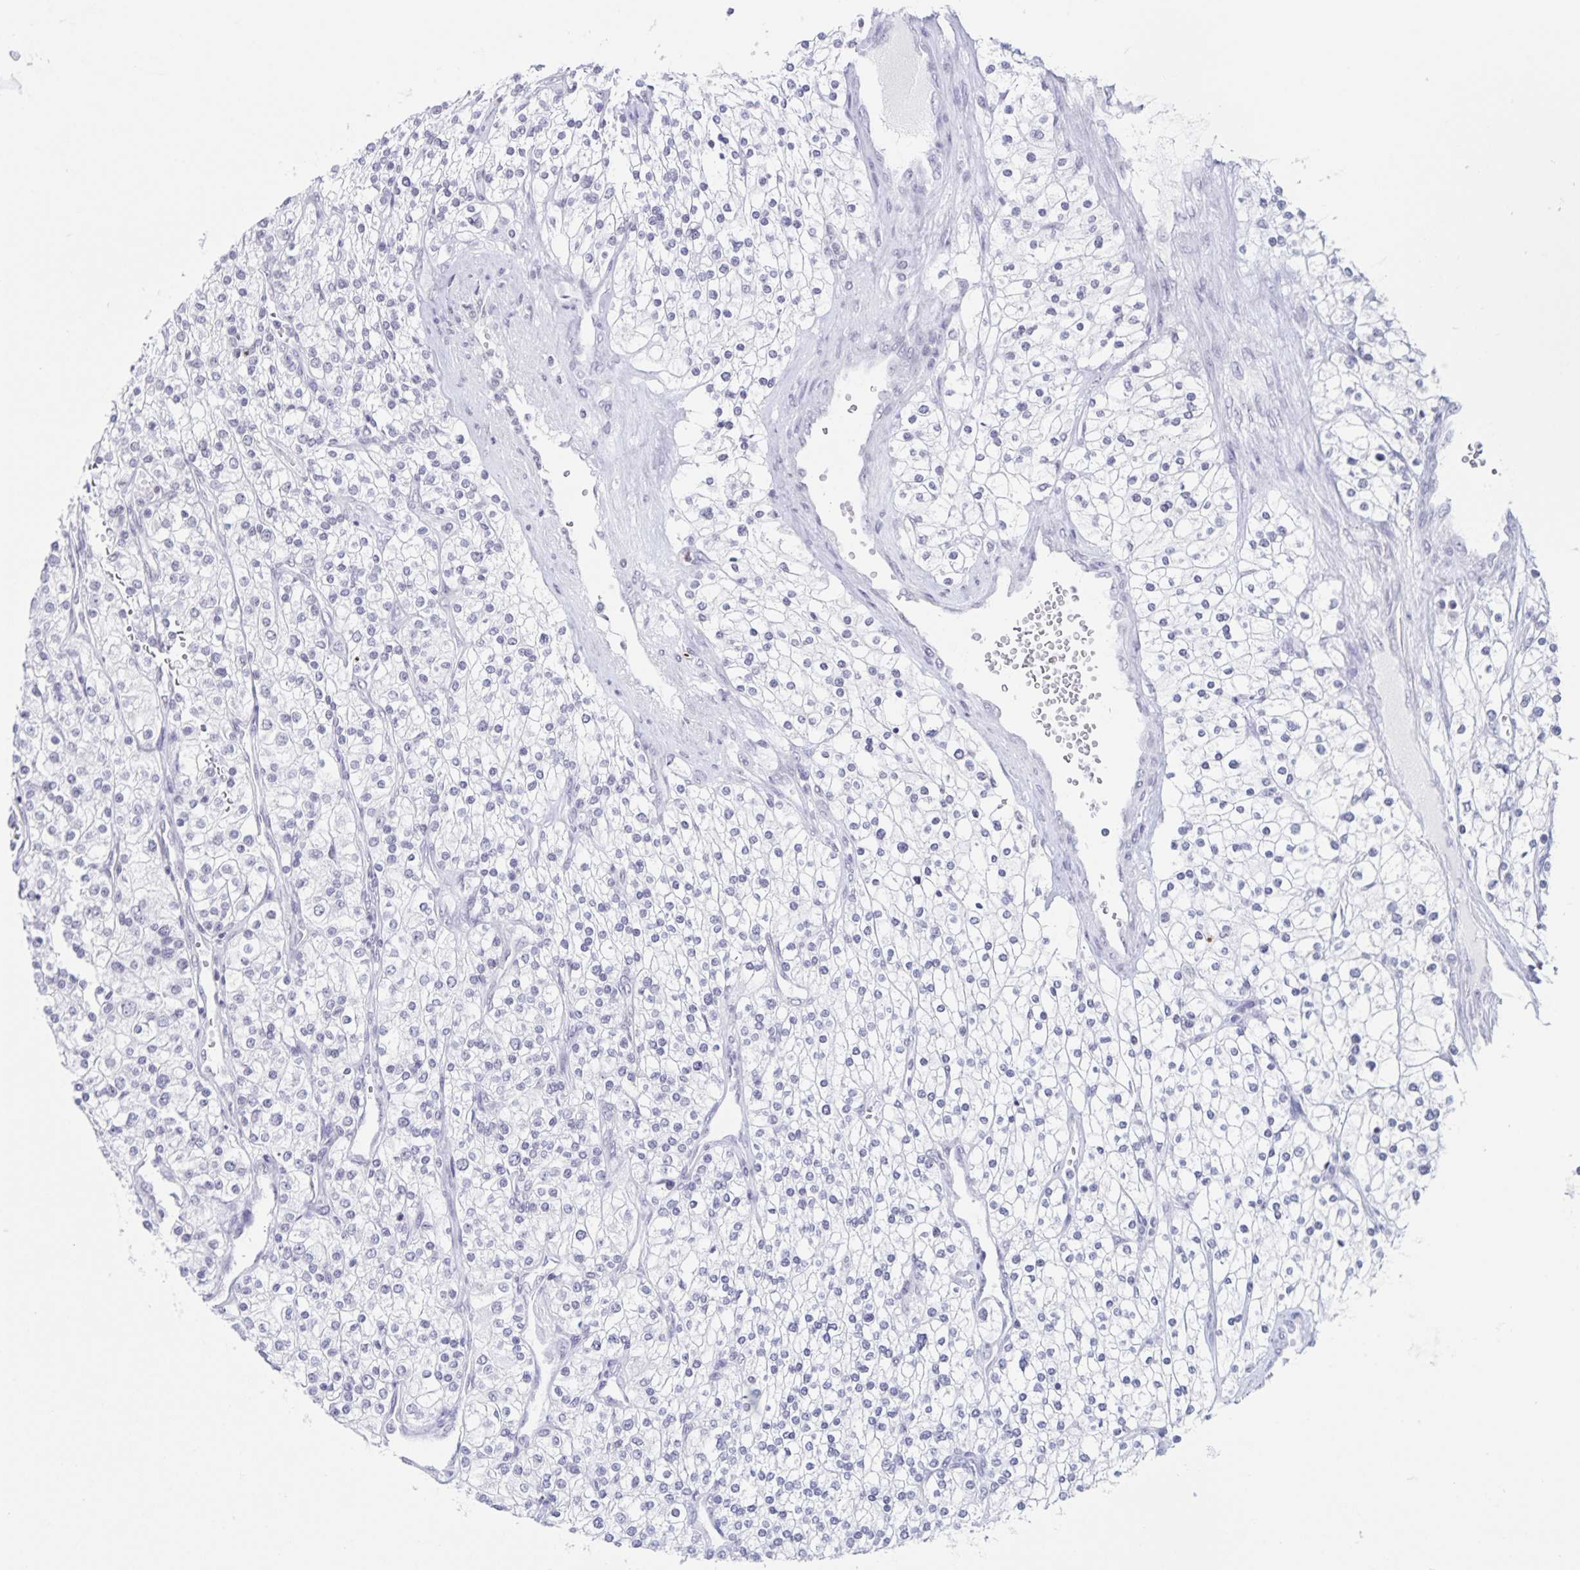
{"staining": {"intensity": "negative", "quantity": "none", "location": "none"}, "tissue": "renal cancer", "cell_type": "Tumor cells", "image_type": "cancer", "snomed": [{"axis": "morphology", "description": "Adenocarcinoma, NOS"}, {"axis": "topography", "description": "Kidney"}], "caption": "High power microscopy histopathology image of an IHC micrograph of adenocarcinoma (renal), revealing no significant expression in tumor cells.", "gene": "LCE6A", "patient": {"sex": "male", "age": 80}}